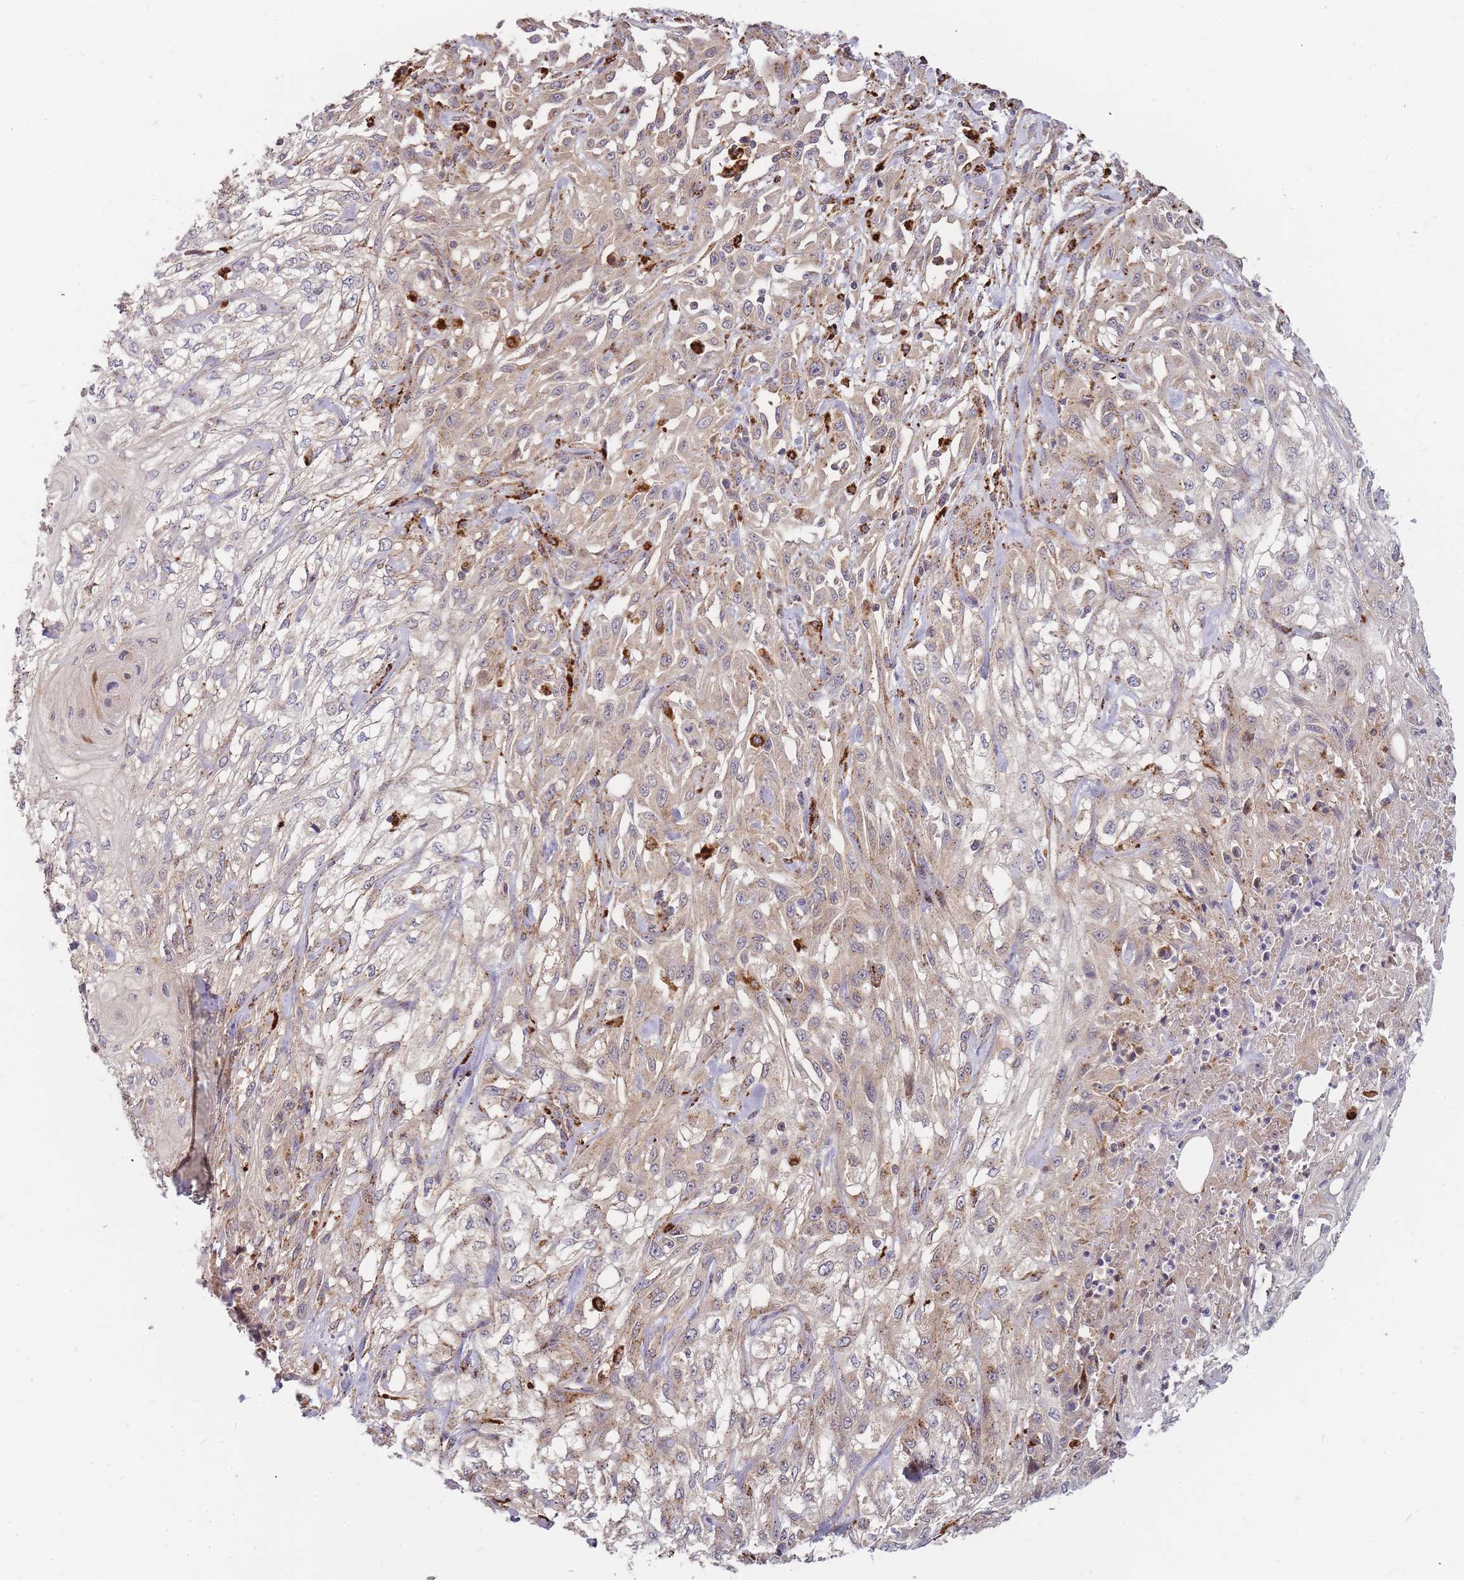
{"staining": {"intensity": "weak", "quantity": ">75%", "location": "cytoplasmic/membranous"}, "tissue": "skin cancer", "cell_type": "Tumor cells", "image_type": "cancer", "snomed": [{"axis": "morphology", "description": "Squamous cell carcinoma, NOS"}, {"axis": "morphology", "description": "Squamous cell carcinoma, metastatic, NOS"}, {"axis": "topography", "description": "Skin"}, {"axis": "topography", "description": "Lymph node"}], "caption": "Squamous cell carcinoma (skin) stained with a protein marker exhibits weak staining in tumor cells.", "gene": "ATG5", "patient": {"sex": "male", "age": 75}}